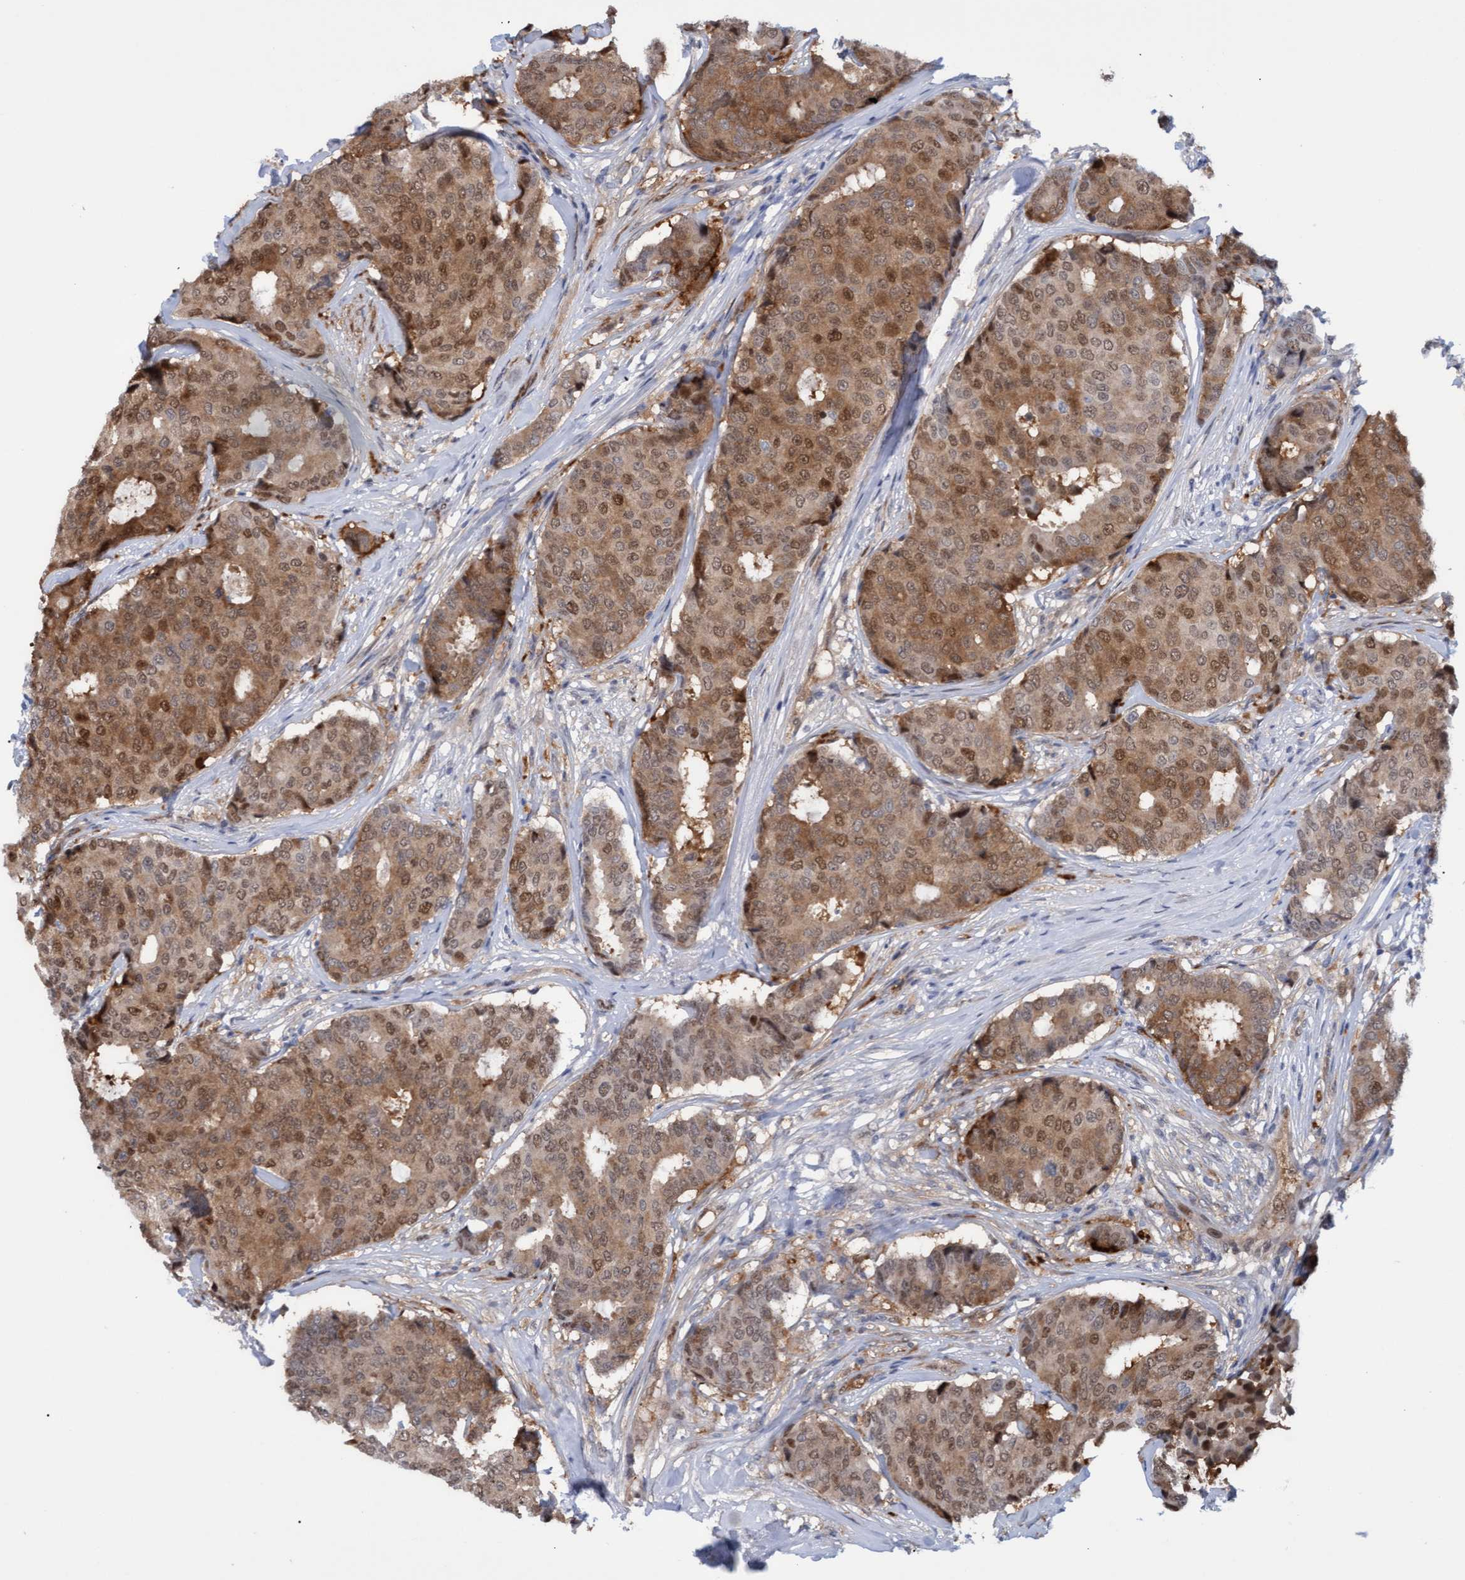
{"staining": {"intensity": "moderate", "quantity": ">75%", "location": "cytoplasmic/membranous,nuclear"}, "tissue": "breast cancer", "cell_type": "Tumor cells", "image_type": "cancer", "snomed": [{"axis": "morphology", "description": "Duct carcinoma"}, {"axis": "topography", "description": "Breast"}], "caption": "Immunohistochemistry staining of breast infiltrating ductal carcinoma, which shows medium levels of moderate cytoplasmic/membranous and nuclear staining in approximately >75% of tumor cells indicating moderate cytoplasmic/membranous and nuclear protein expression. The staining was performed using DAB (3,3'-diaminobenzidine) (brown) for protein detection and nuclei were counterstained in hematoxylin (blue).", "gene": "PINX1", "patient": {"sex": "female", "age": 75}}